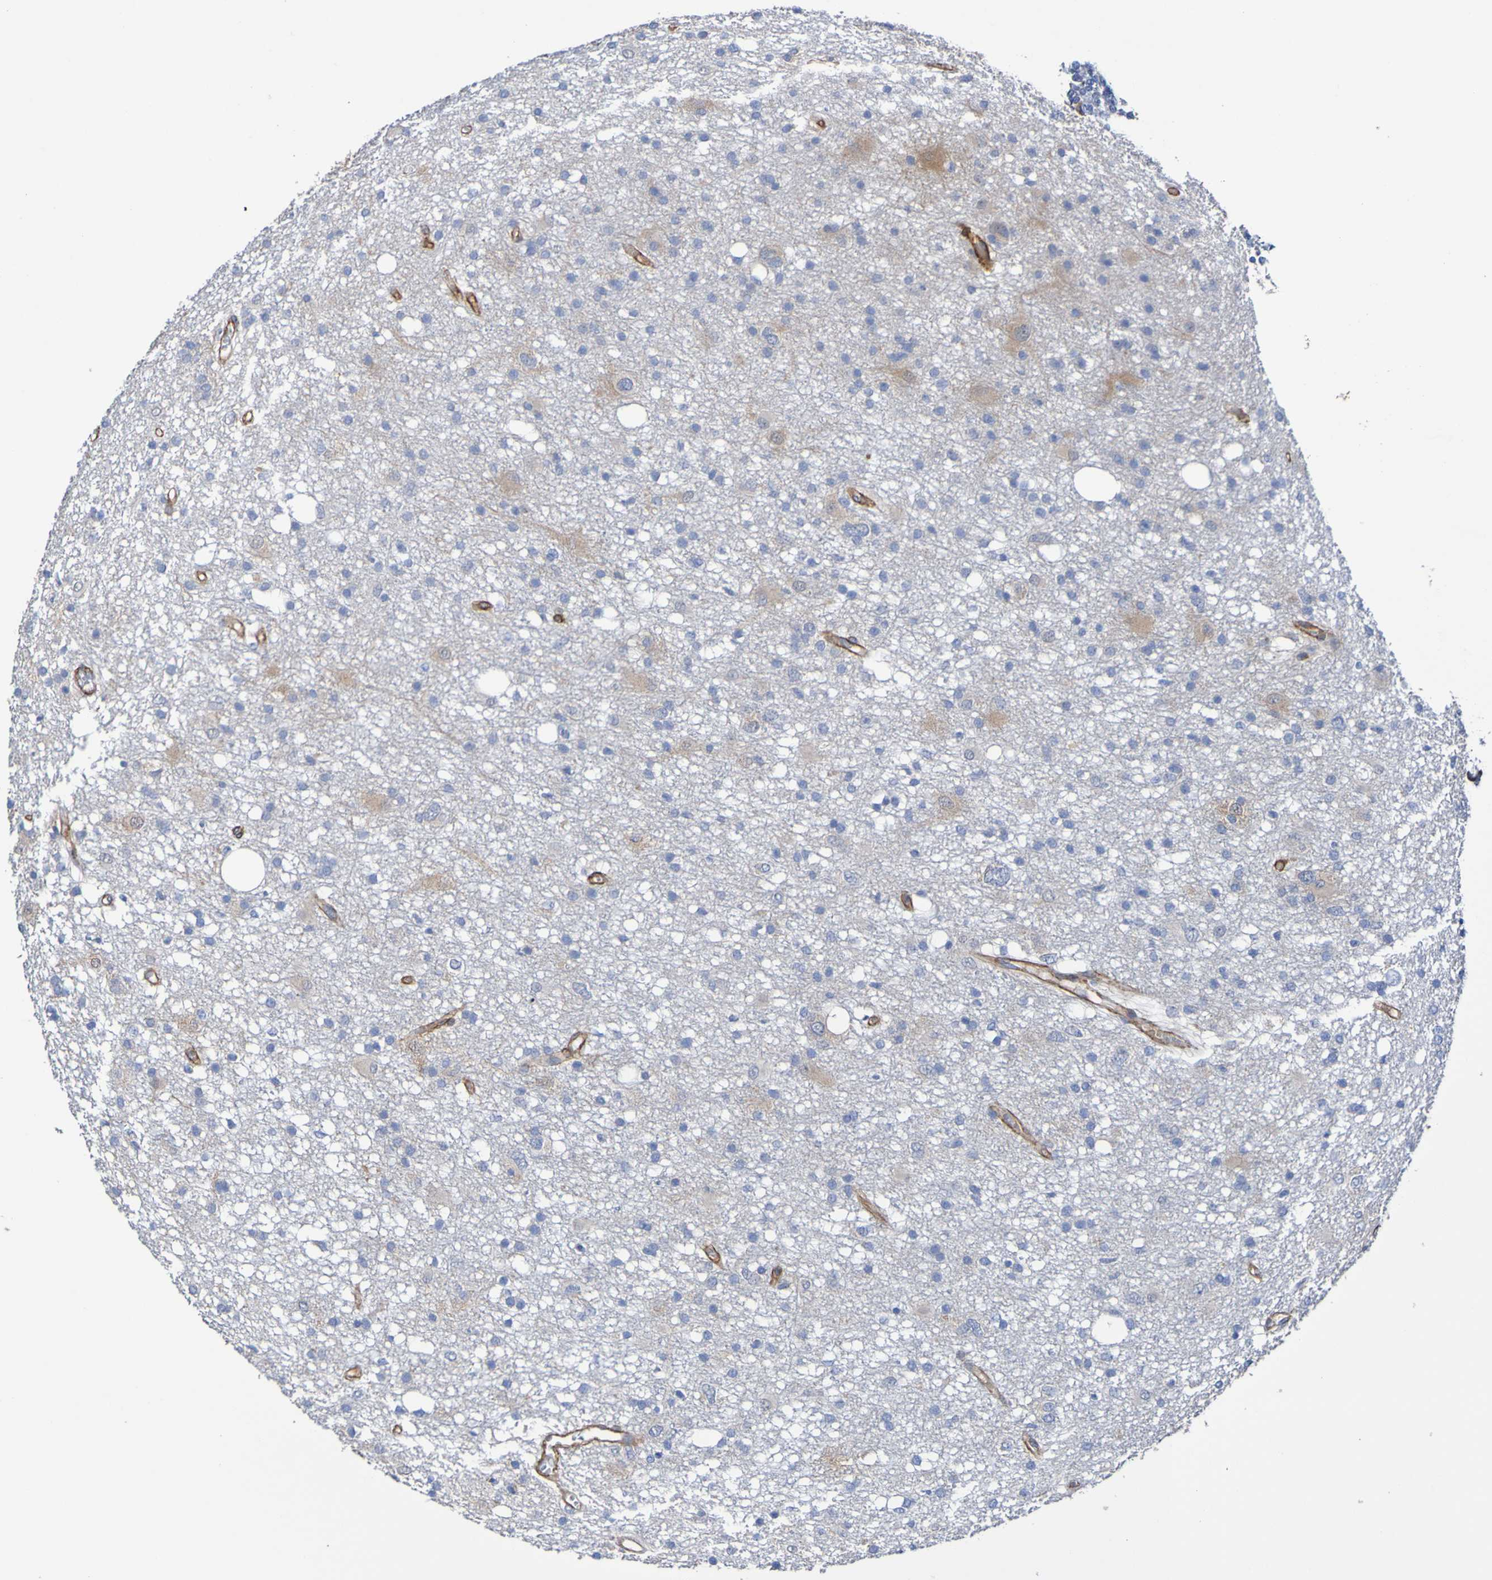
{"staining": {"intensity": "weak", "quantity": "<25%", "location": "cytoplasmic/membranous"}, "tissue": "glioma", "cell_type": "Tumor cells", "image_type": "cancer", "snomed": [{"axis": "morphology", "description": "Glioma, malignant, High grade"}, {"axis": "topography", "description": "Brain"}], "caption": "Glioma was stained to show a protein in brown. There is no significant positivity in tumor cells. The staining is performed using DAB (3,3'-diaminobenzidine) brown chromogen with nuclei counter-stained in using hematoxylin.", "gene": "ELMOD3", "patient": {"sex": "female", "age": 59}}